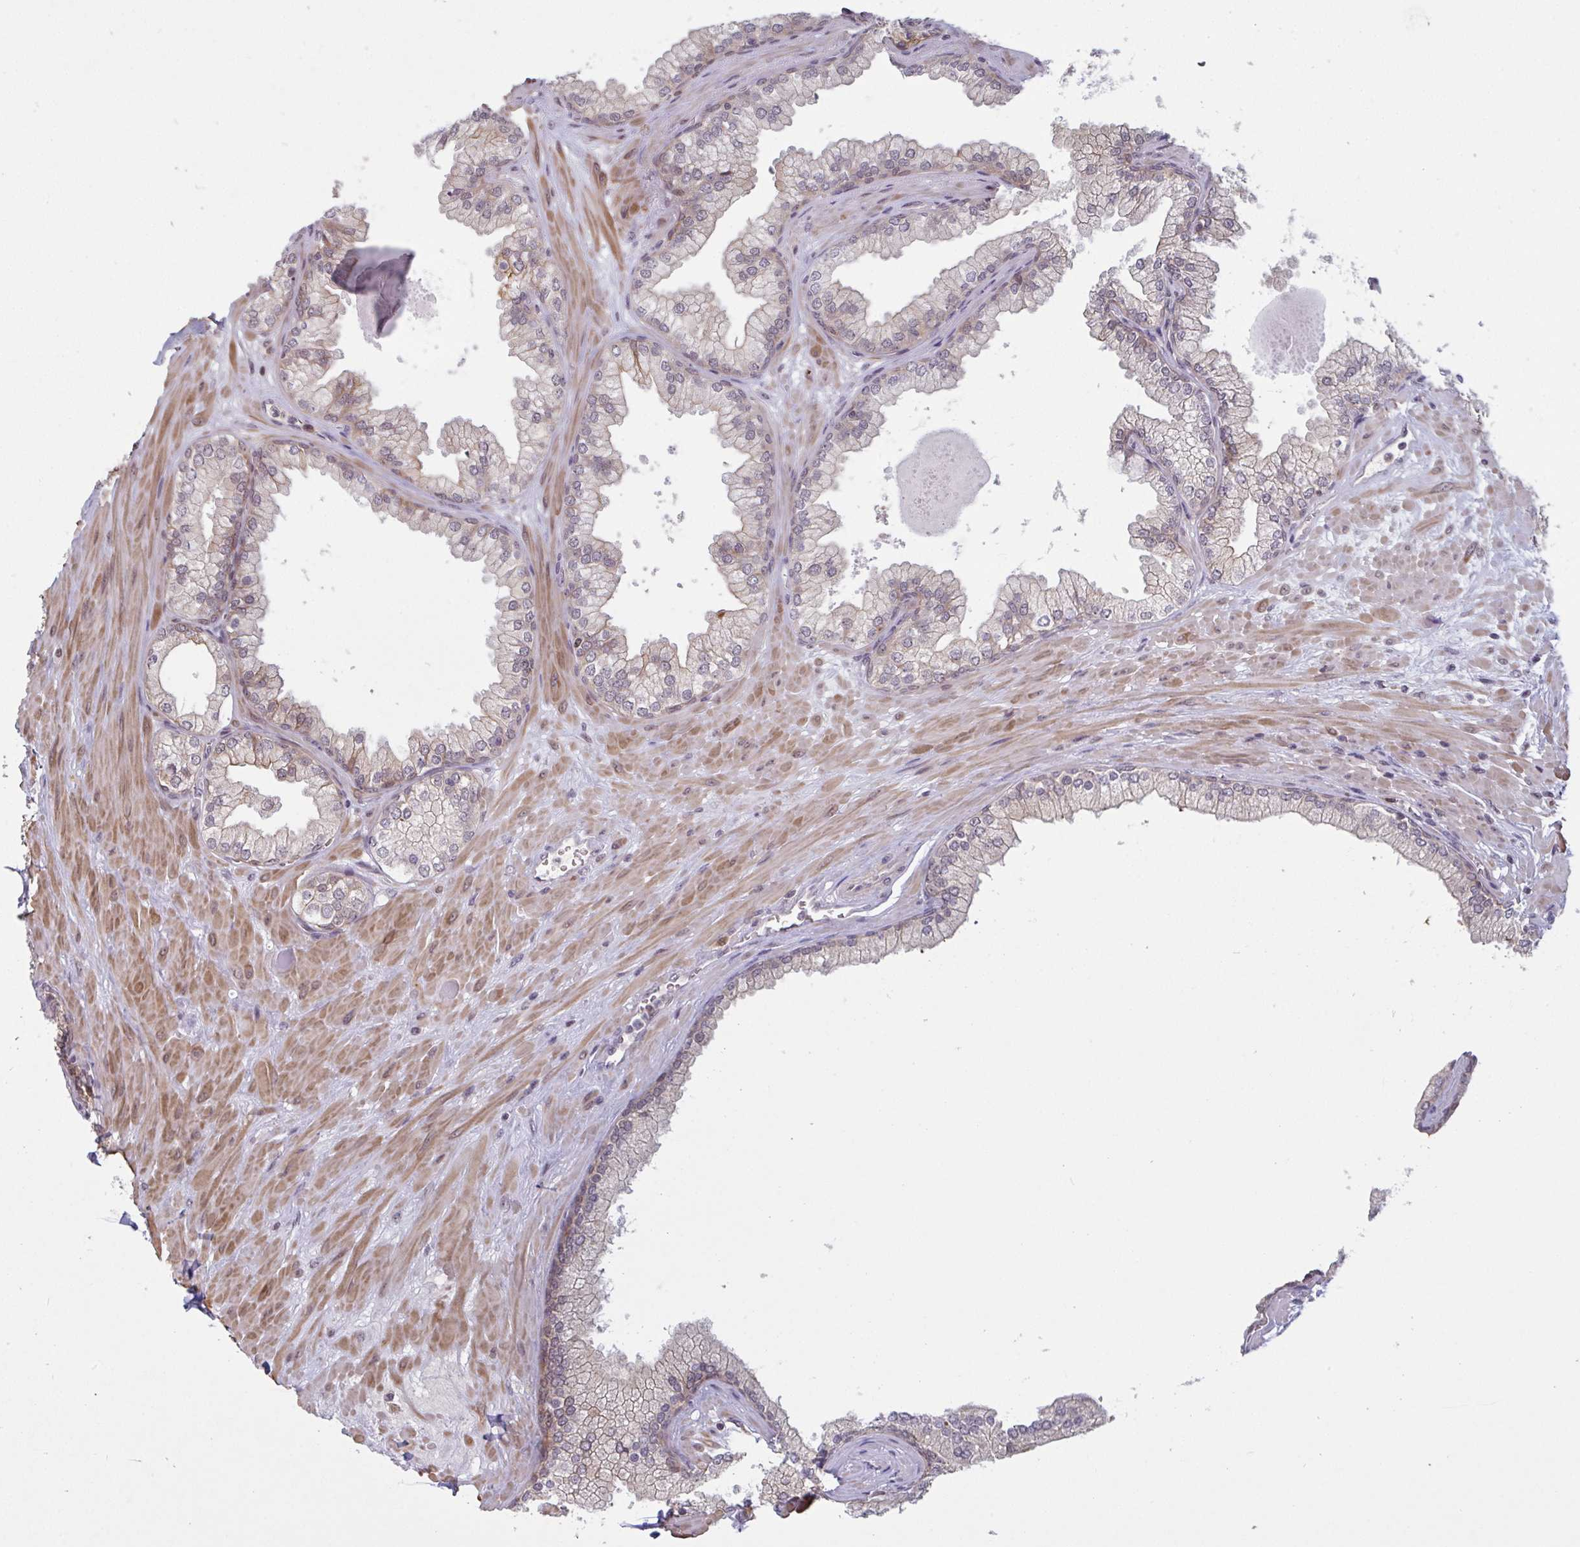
{"staining": {"intensity": "moderate", "quantity": "25%-75%", "location": "cytoplasmic/membranous"}, "tissue": "prostate", "cell_type": "Glandular cells", "image_type": "normal", "snomed": [{"axis": "morphology", "description": "Normal tissue, NOS"}, {"axis": "topography", "description": "Prostate"}, {"axis": "topography", "description": "Peripheral nerve tissue"}], "caption": "Prostate was stained to show a protein in brown. There is medium levels of moderate cytoplasmic/membranous expression in approximately 25%-75% of glandular cells. The protein of interest is stained brown, and the nuclei are stained in blue (DAB (3,3'-diaminobenzidine) IHC with brightfield microscopy, high magnification).", "gene": "NLRP13", "patient": {"sex": "male", "age": 61}}